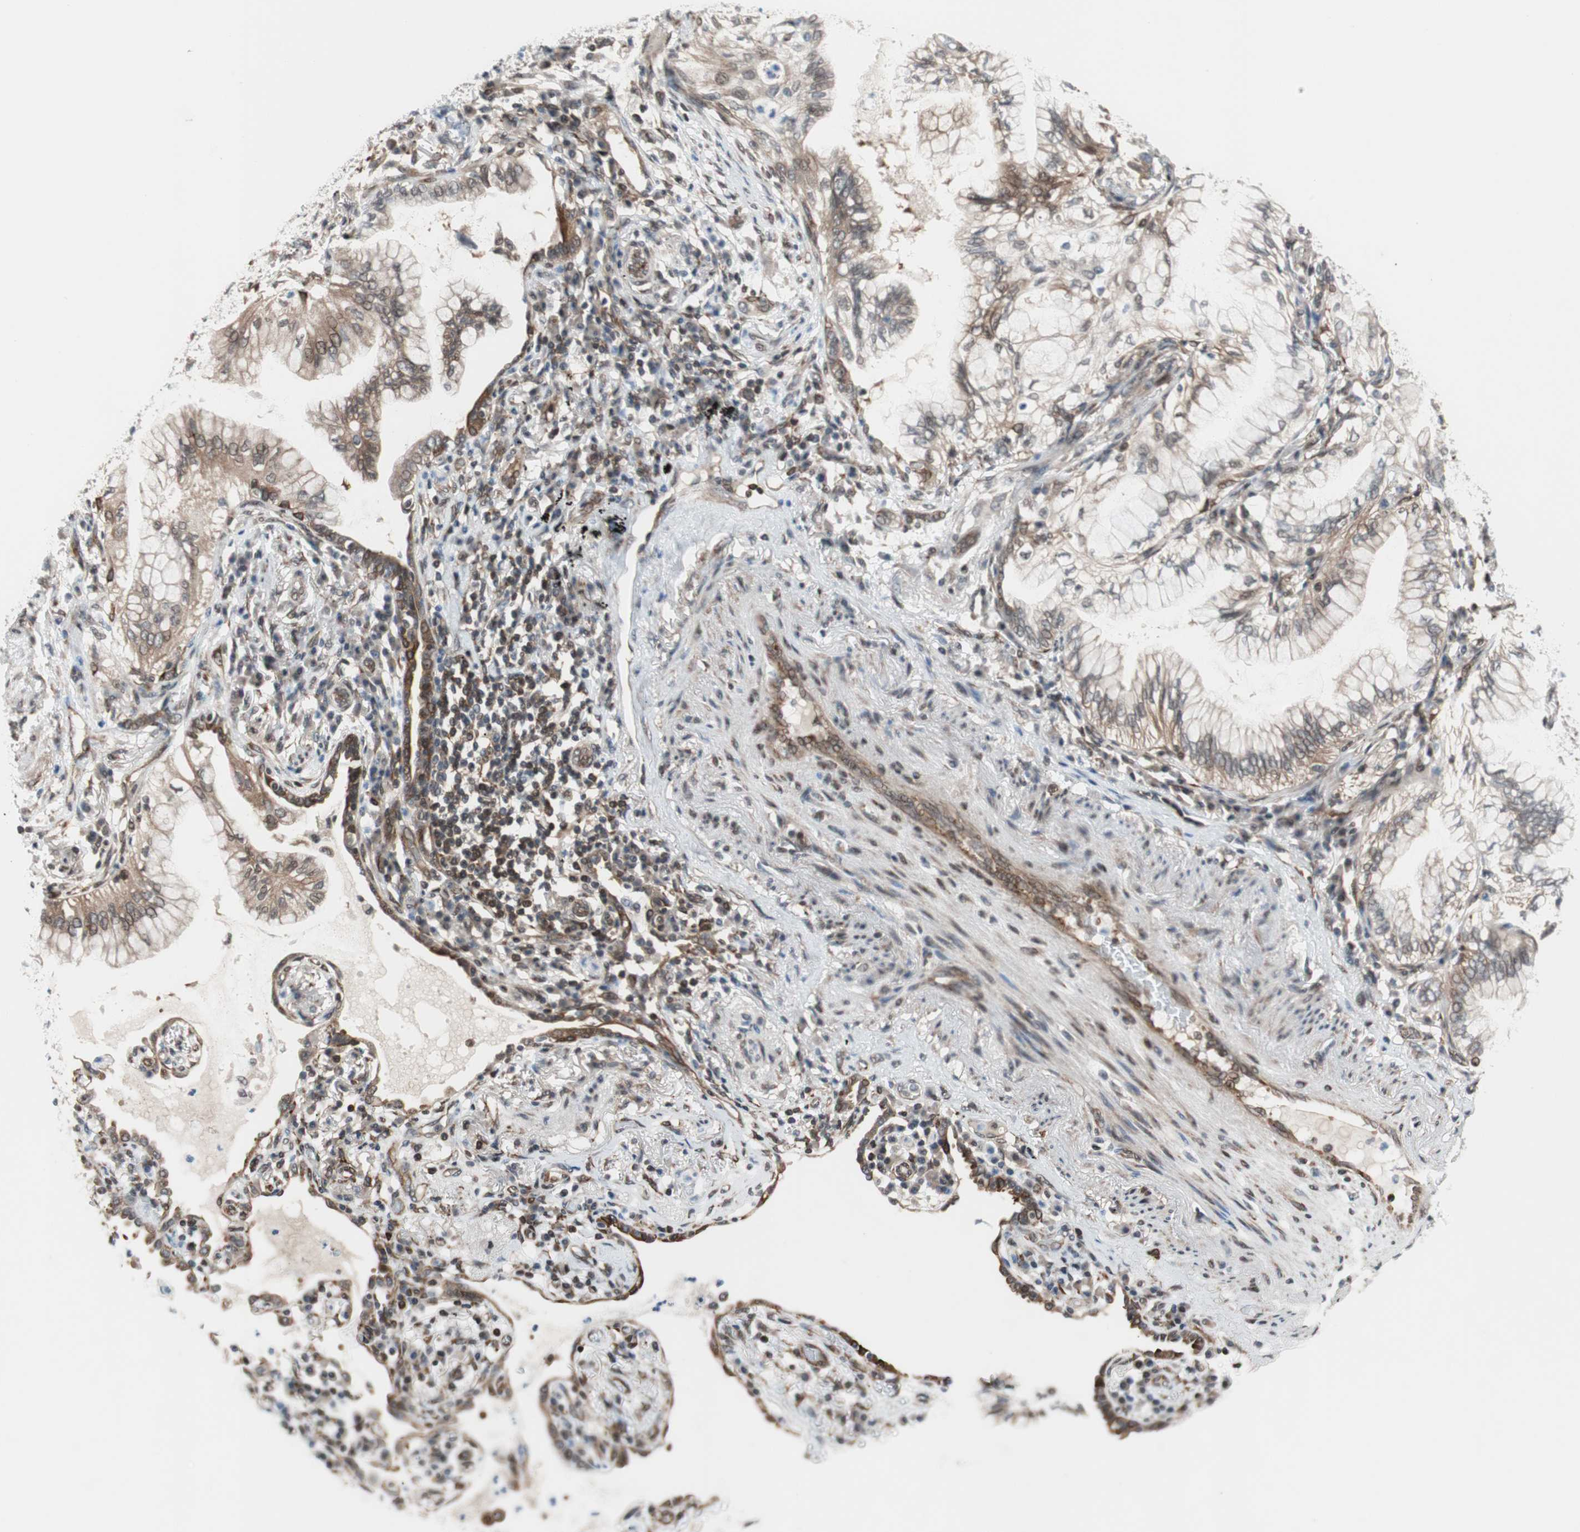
{"staining": {"intensity": "moderate", "quantity": "25%-75%", "location": "cytoplasmic/membranous"}, "tissue": "lung cancer", "cell_type": "Tumor cells", "image_type": "cancer", "snomed": [{"axis": "morphology", "description": "Adenocarcinoma, NOS"}, {"axis": "topography", "description": "Lung"}], "caption": "A brown stain shows moderate cytoplasmic/membranous positivity of a protein in human adenocarcinoma (lung) tumor cells. (Brightfield microscopy of DAB IHC at high magnification).", "gene": "ZNF512B", "patient": {"sex": "female", "age": 70}}